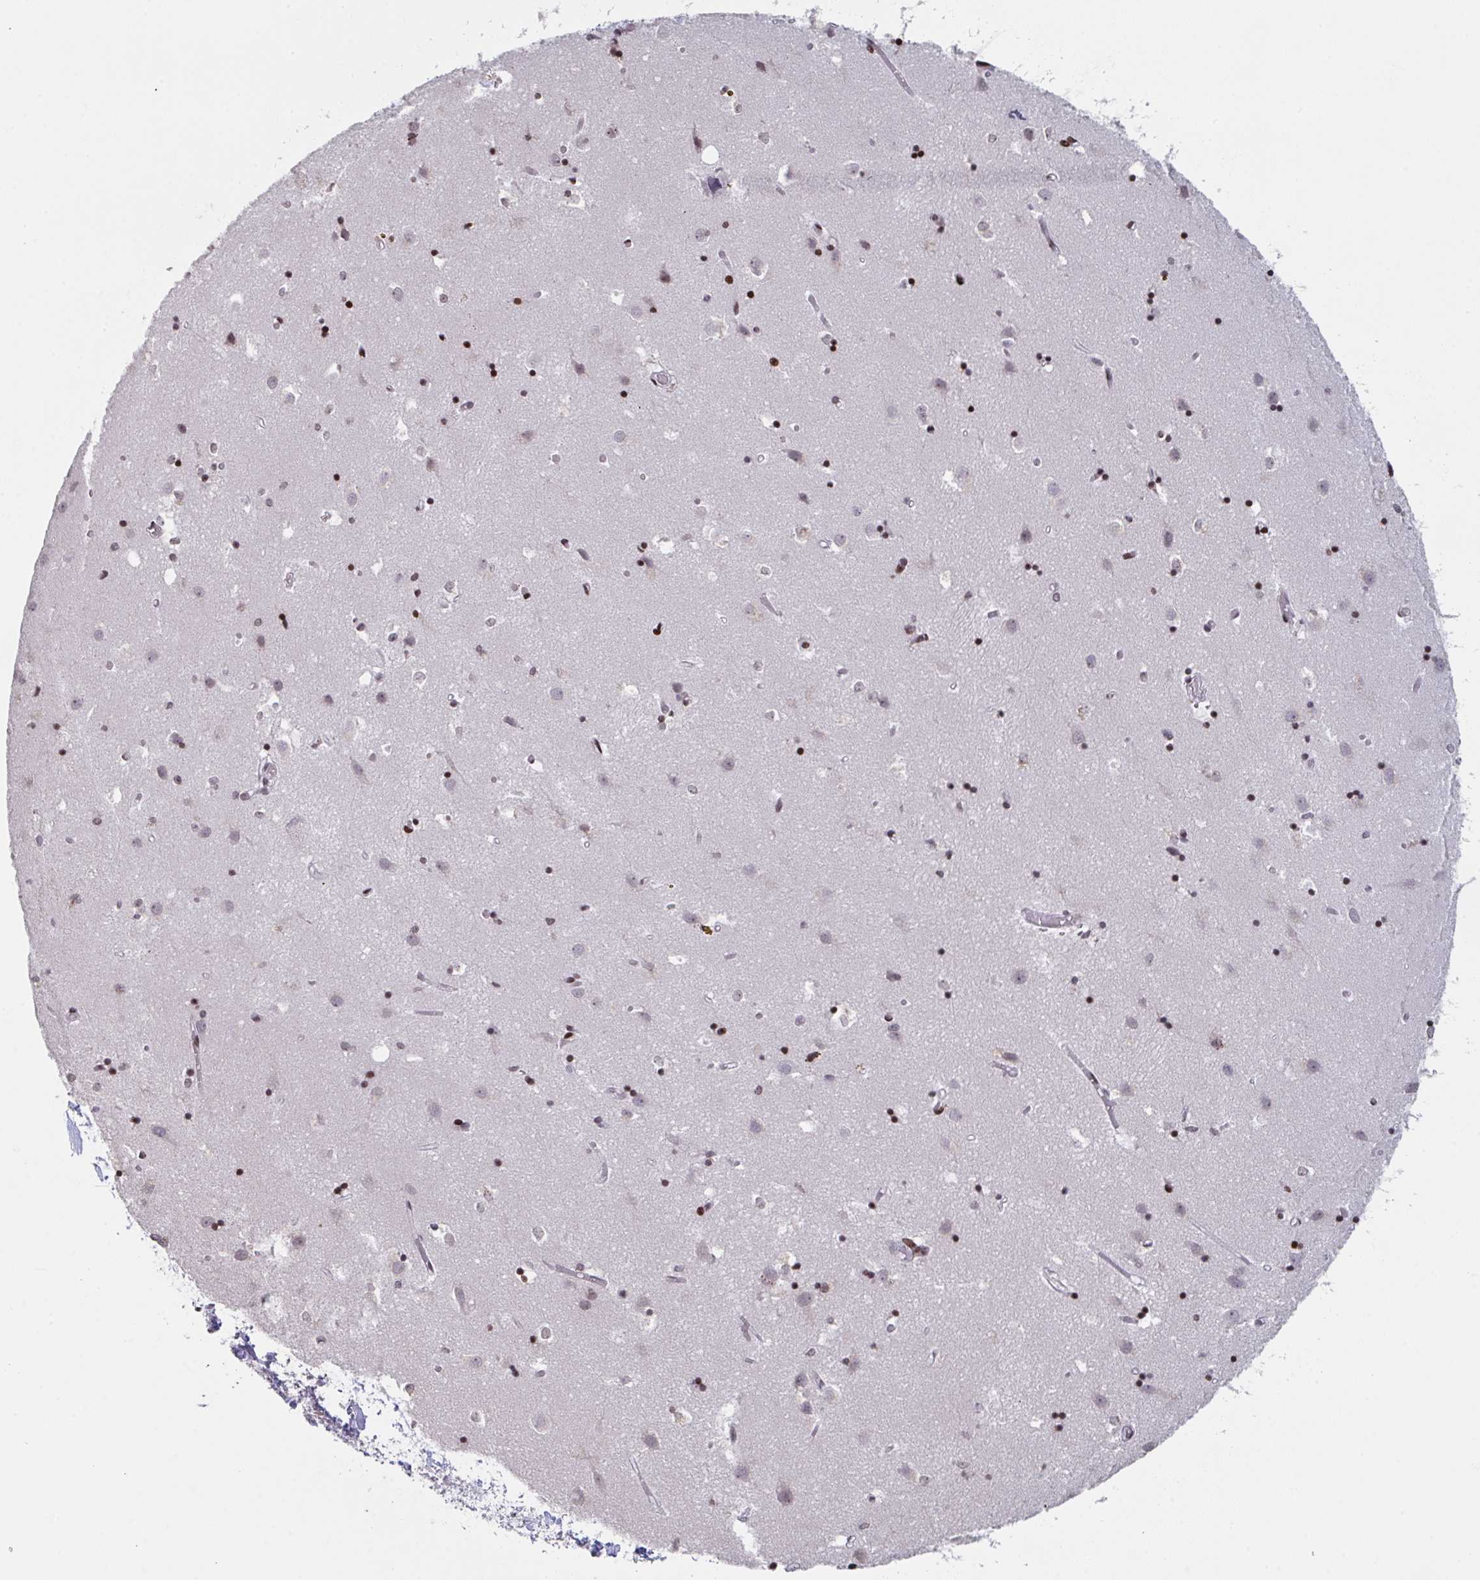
{"staining": {"intensity": "strong", "quantity": "<25%", "location": "nuclear"}, "tissue": "caudate", "cell_type": "Glial cells", "image_type": "normal", "snomed": [{"axis": "morphology", "description": "Normal tissue, NOS"}, {"axis": "topography", "description": "Lateral ventricle wall"}], "caption": "This is an image of immunohistochemistry staining of unremarkable caudate, which shows strong staining in the nuclear of glial cells.", "gene": "PCDHB8", "patient": {"sex": "male", "age": 70}}